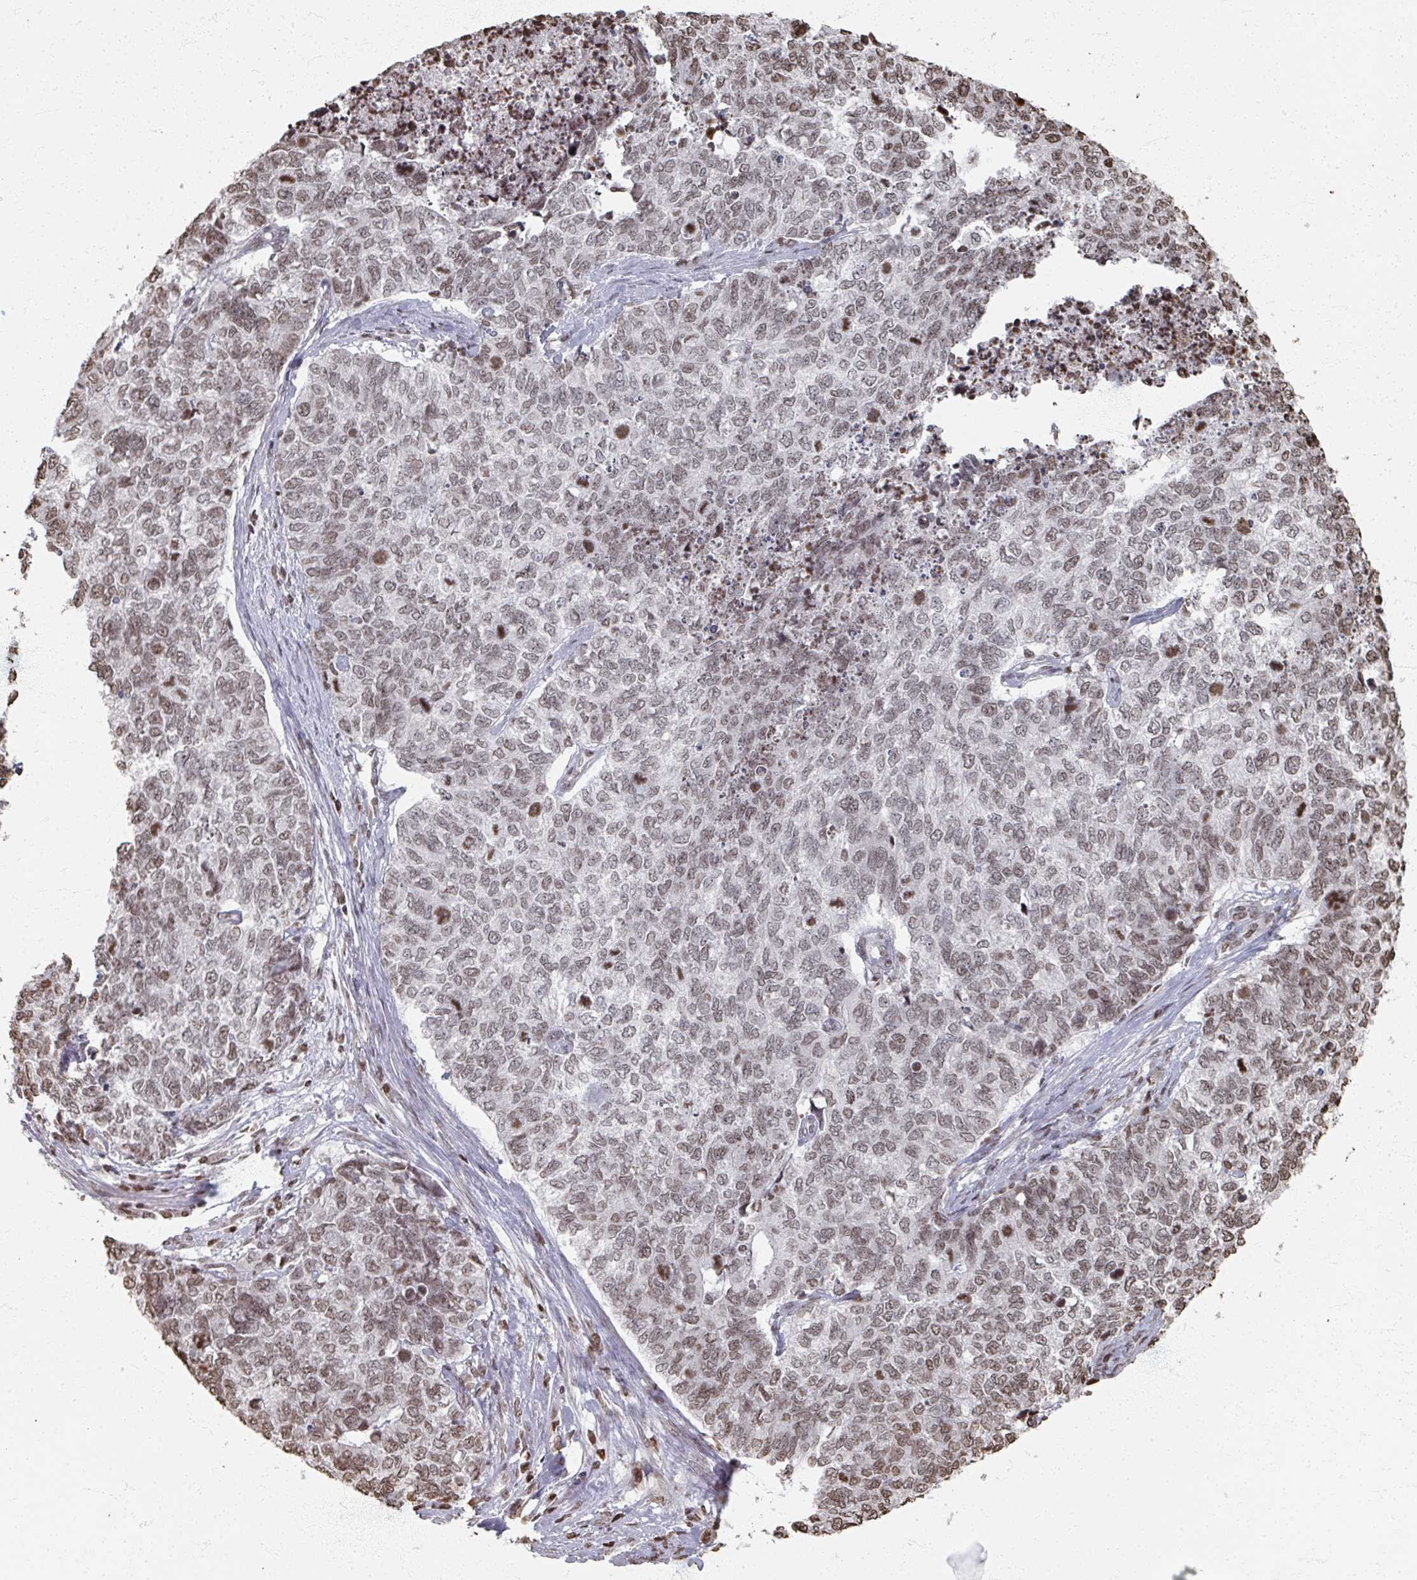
{"staining": {"intensity": "moderate", "quantity": "25%-75%", "location": "nuclear"}, "tissue": "cervical cancer", "cell_type": "Tumor cells", "image_type": "cancer", "snomed": [{"axis": "morphology", "description": "Squamous cell carcinoma, NOS"}, {"axis": "topography", "description": "Cervix"}], "caption": "Immunohistochemical staining of squamous cell carcinoma (cervical) shows medium levels of moderate nuclear expression in approximately 25%-75% of tumor cells.", "gene": "DCUN1D5", "patient": {"sex": "female", "age": 63}}